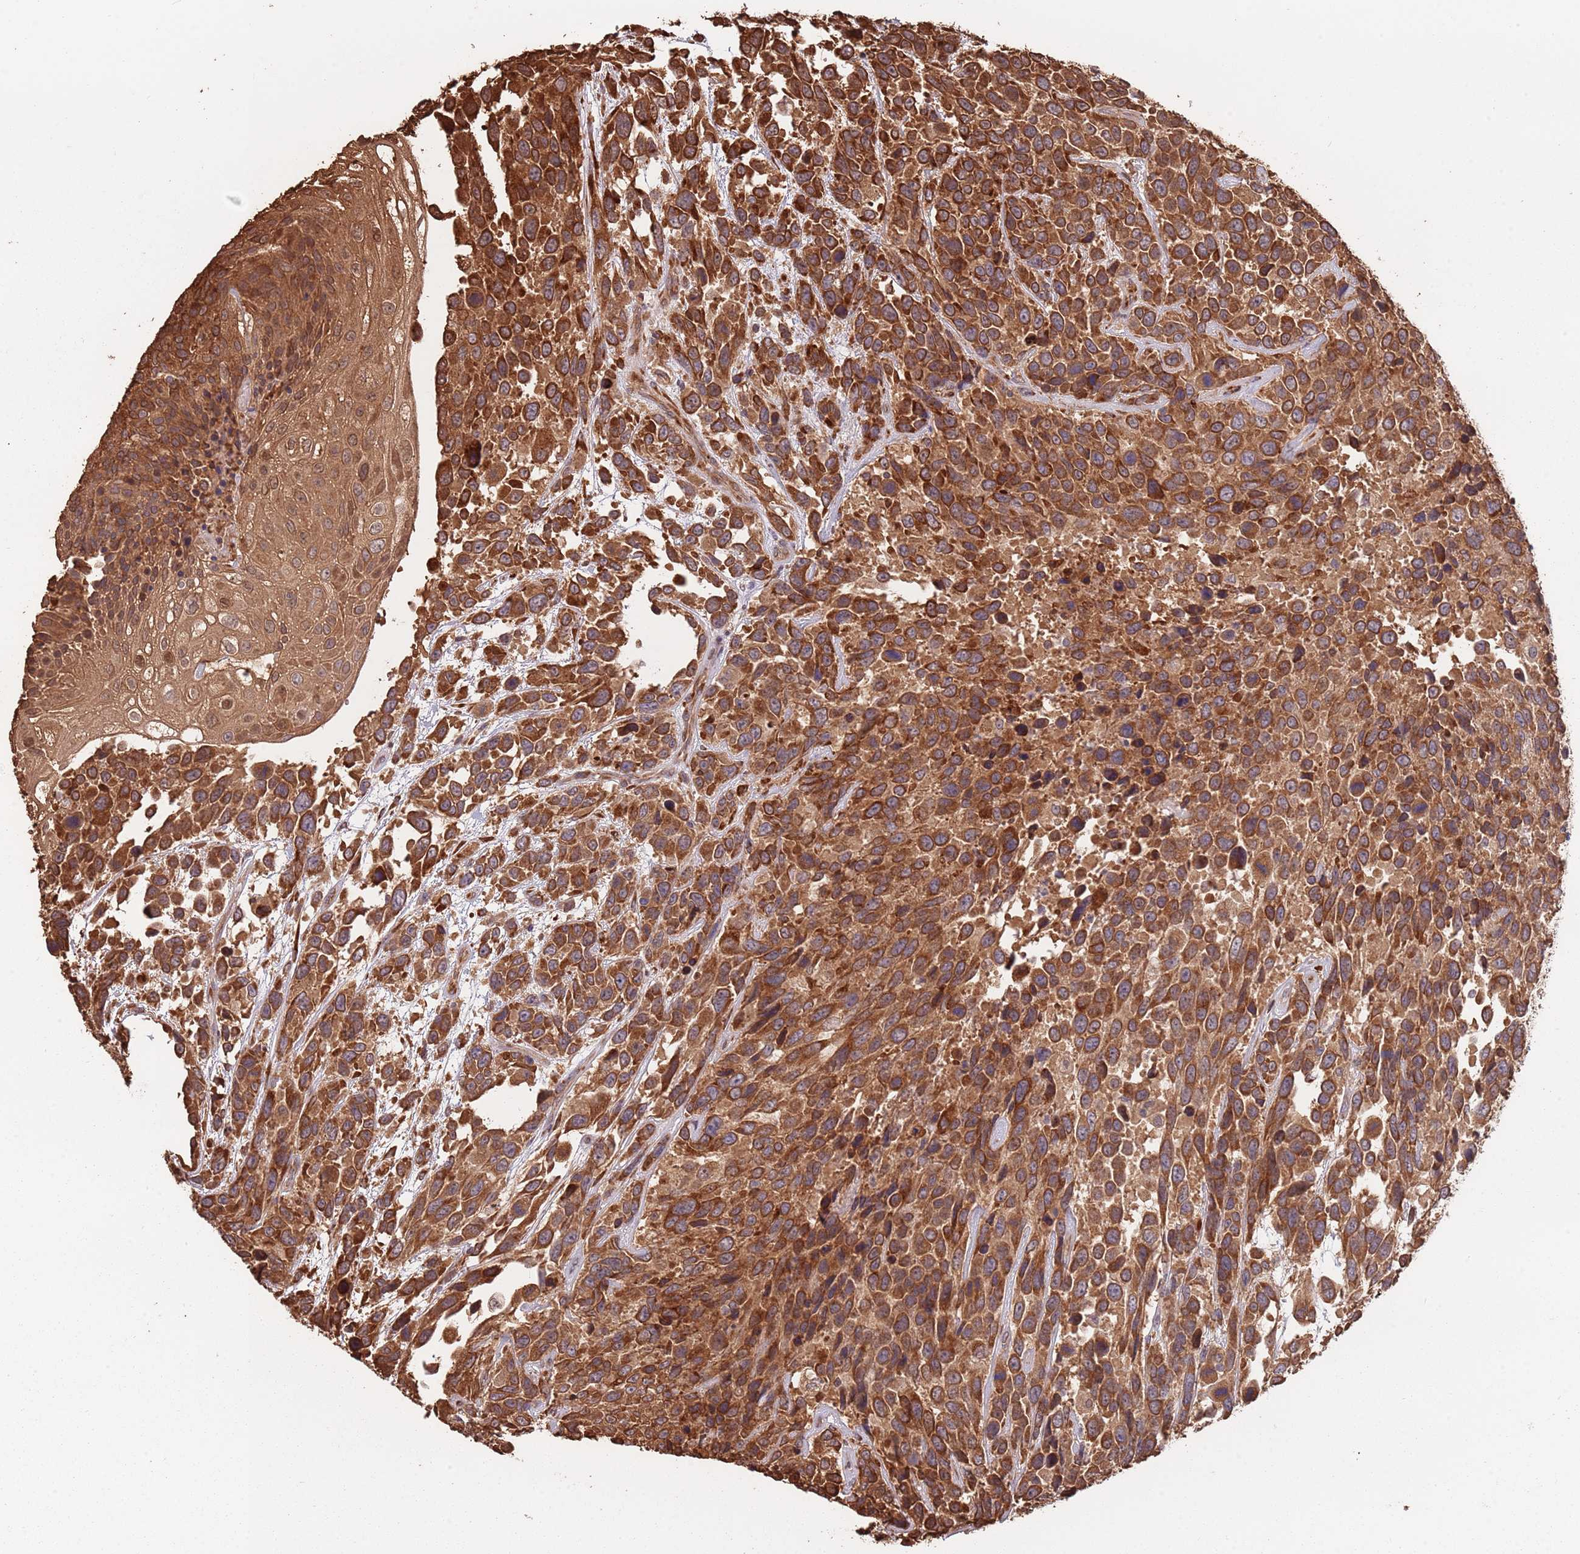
{"staining": {"intensity": "strong", "quantity": ">75%", "location": "cytoplasmic/membranous"}, "tissue": "urothelial cancer", "cell_type": "Tumor cells", "image_type": "cancer", "snomed": [{"axis": "morphology", "description": "Urothelial carcinoma, High grade"}, {"axis": "topography", "description": "Urinary bladder"}], "caption": "Protein positivity by immunohistochemistry (IHC) displays strong cytoplasmic/membranous positivity in about >75% of tumor cells in urothelial cancer.", "gene": "COG4", "patient": {"sex": "female", "age": 70}}